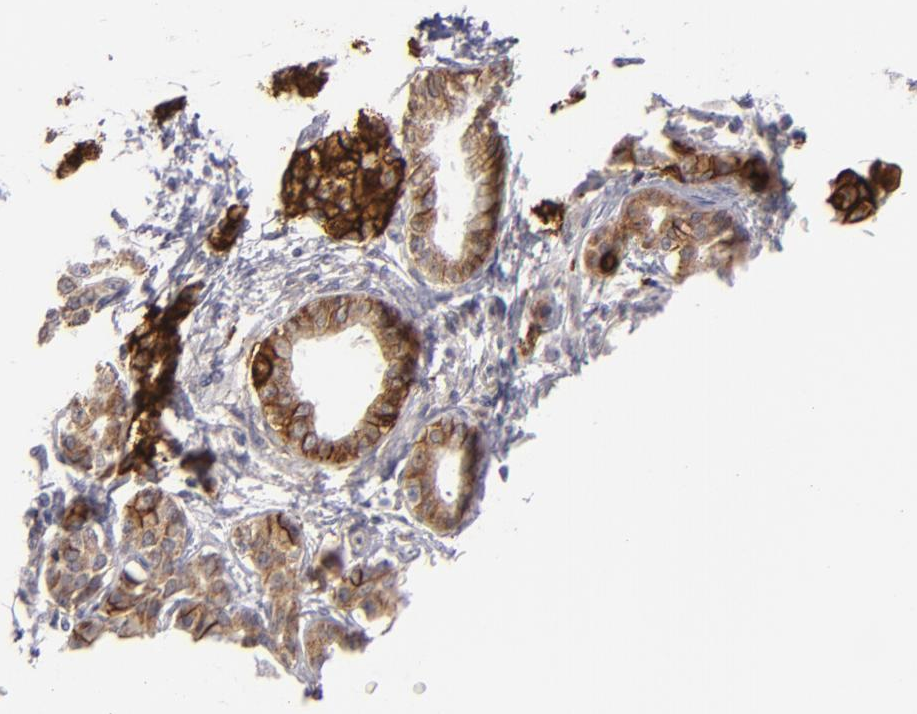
{"staining": {"intensity": "moderate", "quantity": ">75%", "location": "cytoplasmic/membranous"}, "tissue": "pancreatic cancer", "cell_type": "Tumor cells", "image_type": "cancer", "snomed": [{"axis": "morphology", "description": "Adenocarcinoma, NOS"}, {"axis": "topography", "description": "Pancreas"}], "caption": "Human pancreatic cancer (adenocarcinoma) stained for a protein (brown) reveals moderate cytoplasmic/membranous positive positivity in approximately >75% of tumor cells.", "gene": "ALCAM", "patient": {"sex": "female", "age": 66}}